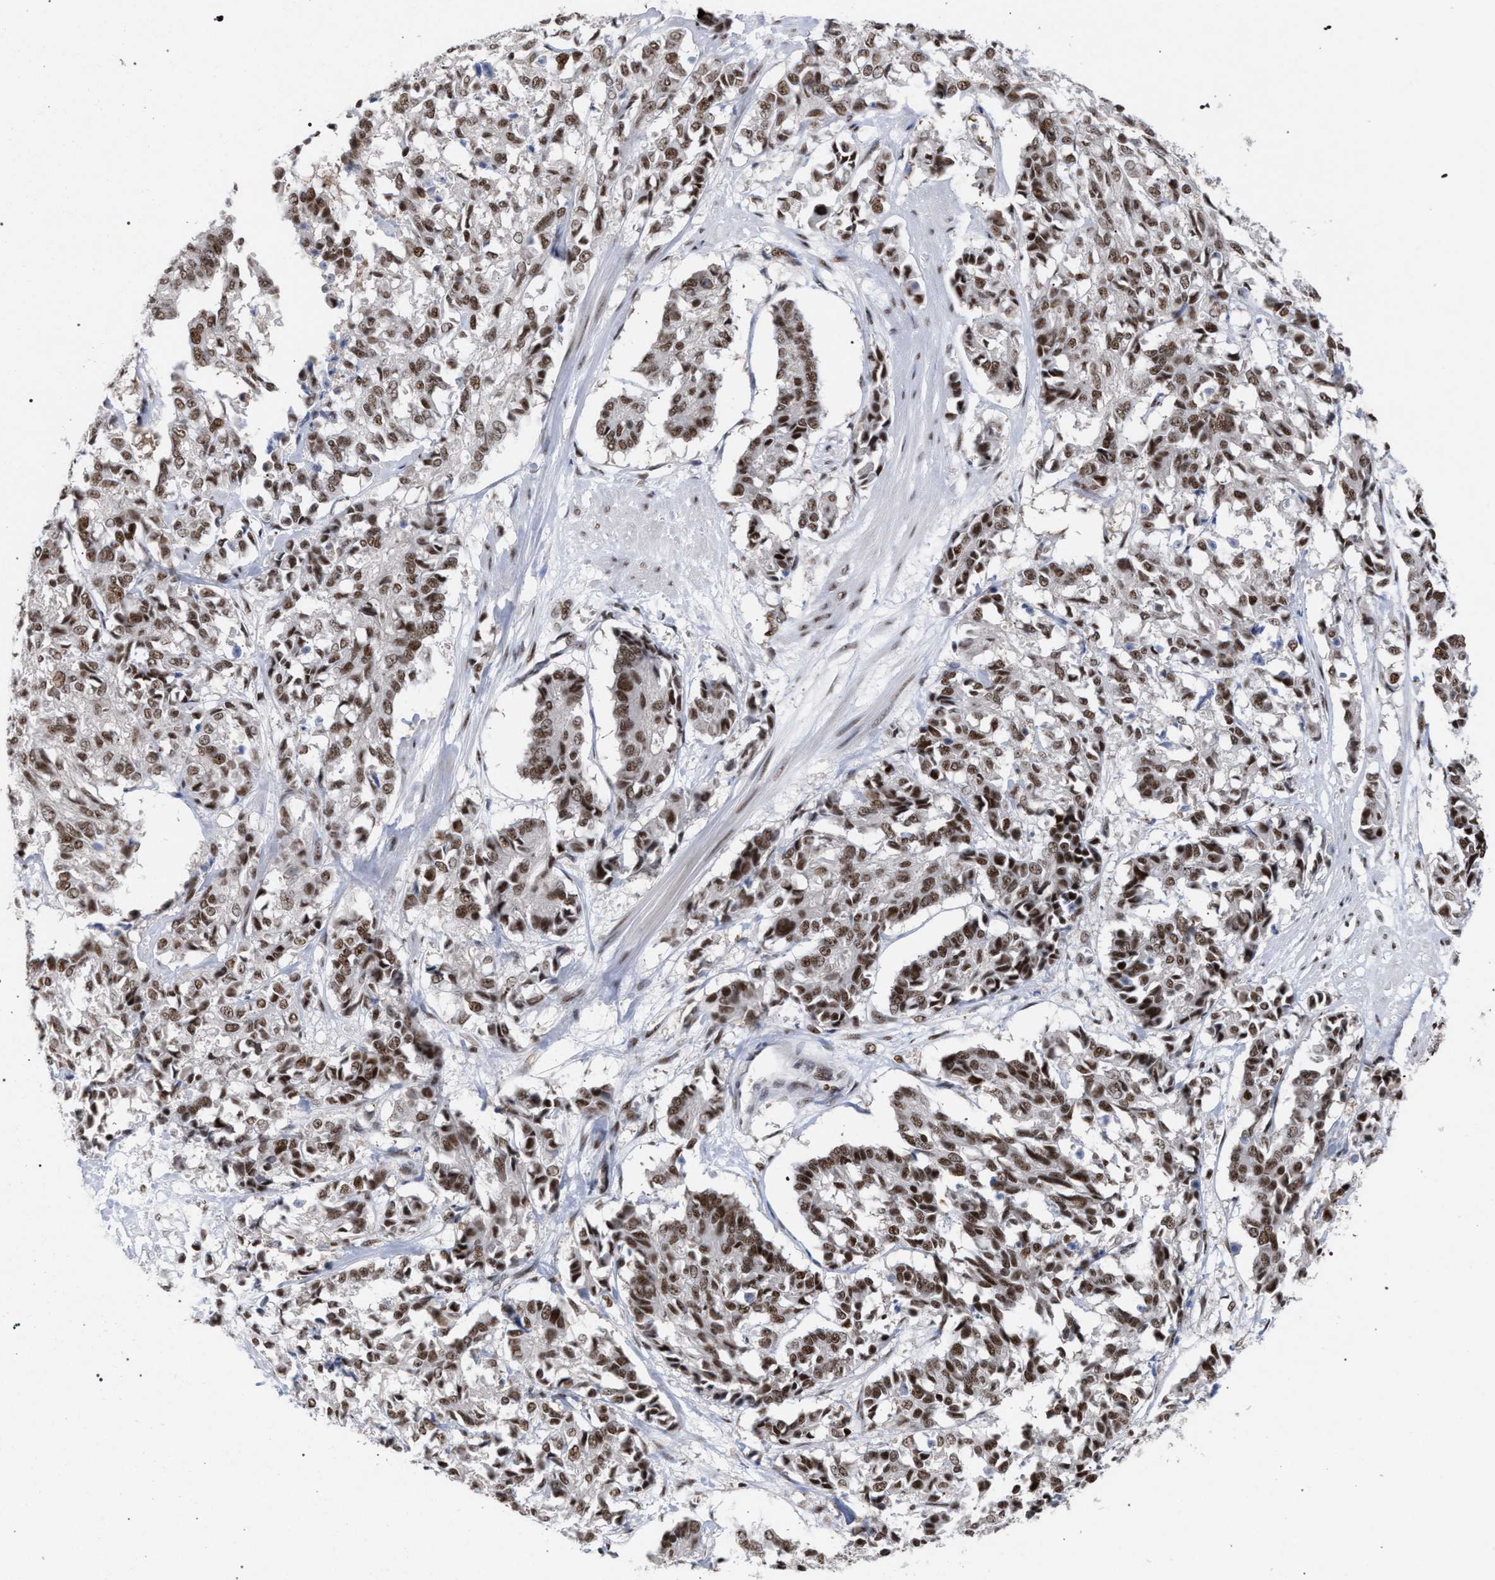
{"staining": {"intensity": "moderate", "quantity": ">75%", "location": "nuclear"}, "tissue": "cervical cancer", "cell_type": "Tumor cells", "image_type": "cancer", "snomed": [{"axis": "morphology", "description": "Squamous cell carcinoma, NOS"}, {"axis": "topography", "description": "Cervix"}], "caption": "Cervical squamous cell carcinoma stained for a protein (brown) demonstrates moderate nuclear positive expression in about >75% of tumor cells.", "gene": "SCAF4", "patient": {"sex": "female", "age": 35}}